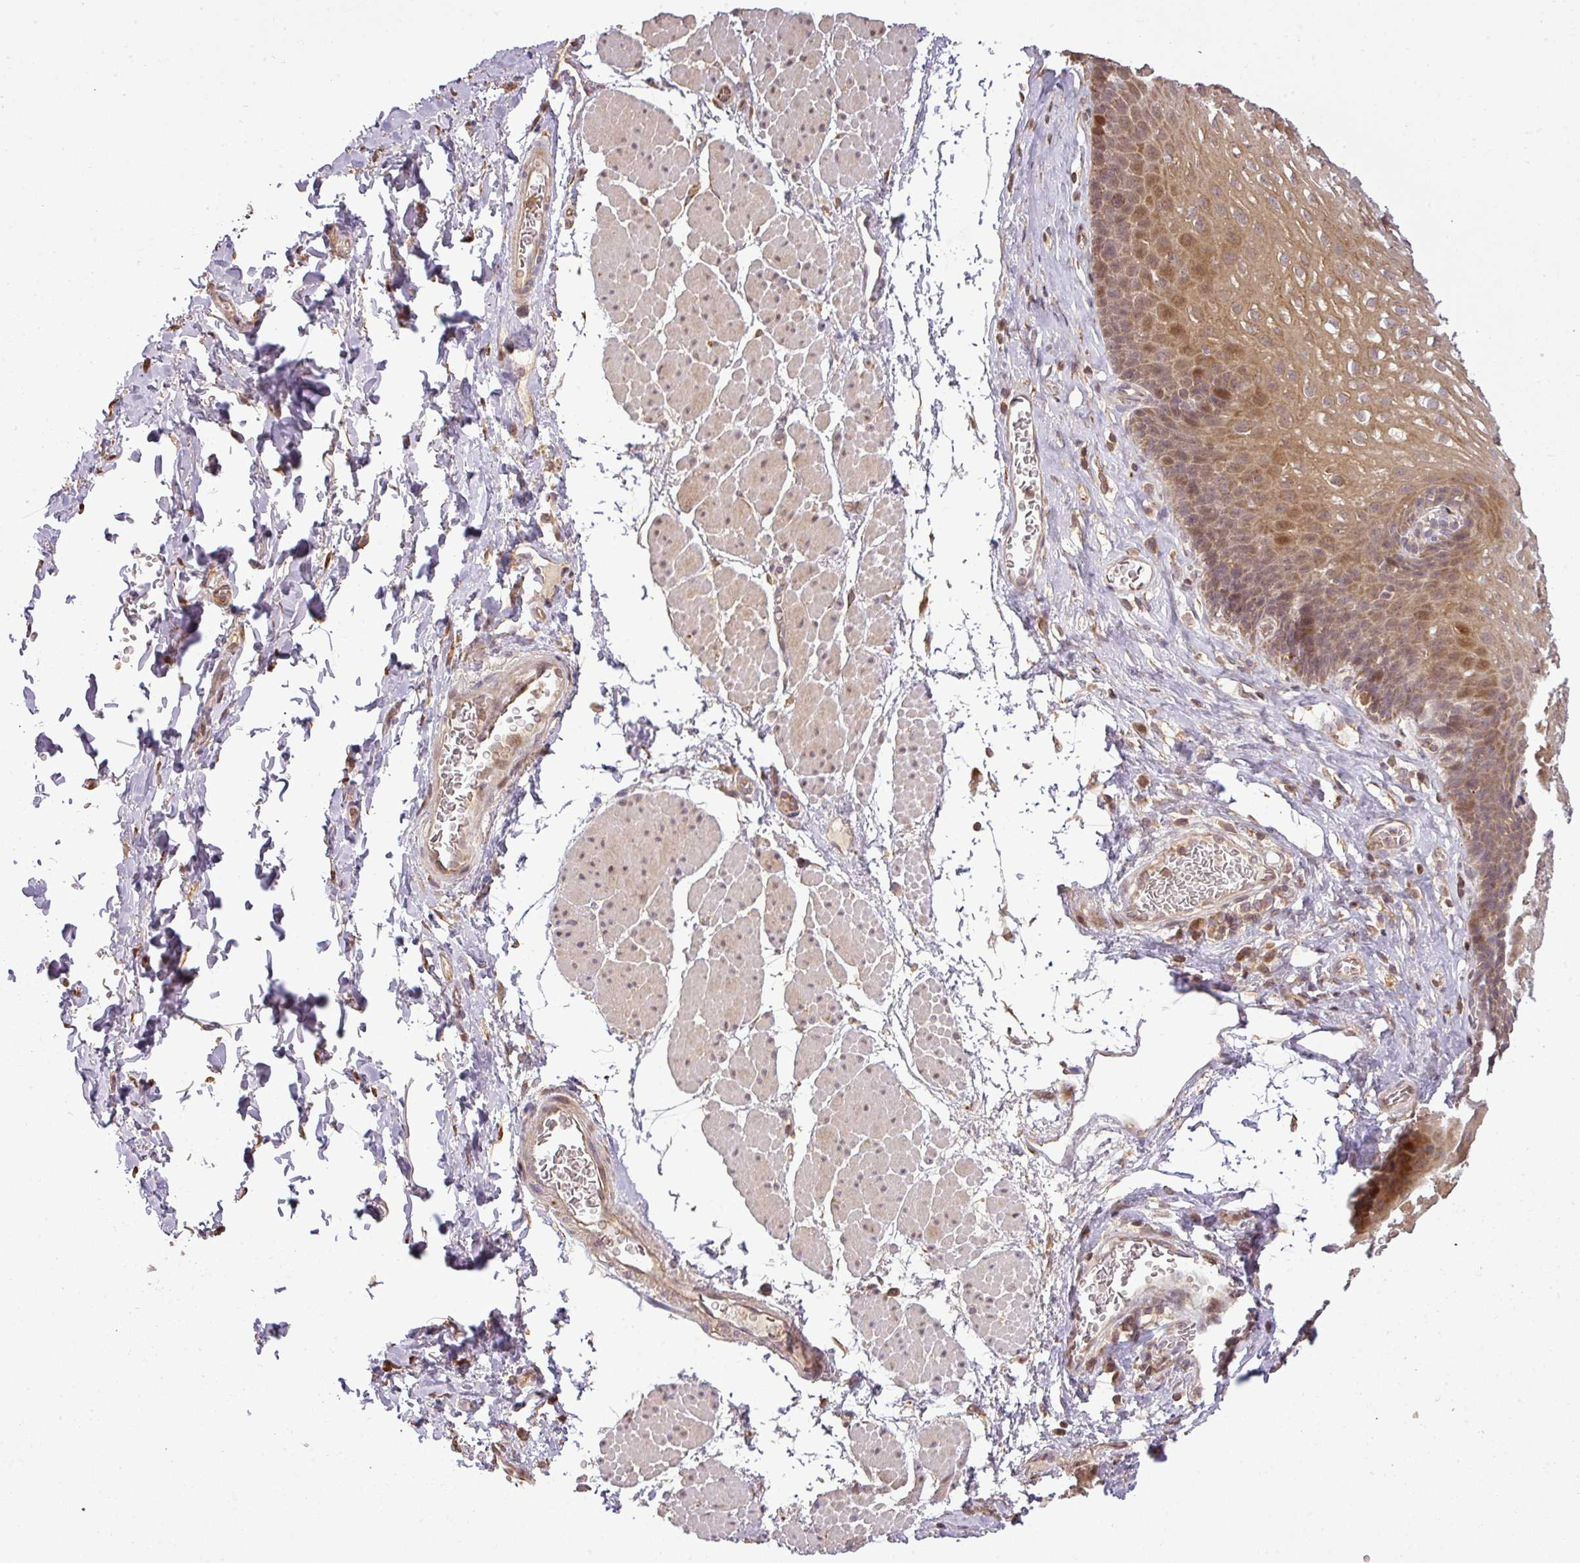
{"staining": {"intensity": "moderate", "quantity": ">75%", "location": "cytoplasmic/membranous,nuclear"}, "tissue": "esophagus", "cell_type": "Squamous epithelial cells", "image_type": "normal", "snomed": [{"axis": "morphology", "description": "Normal tissue, NOS"}, {"axis": "topography", "description": "Esophagus"}], "caption": "Approximately >75% of squamous epithelial cells in normal esophagus show moderate cytoplasmic/membranous,nuclear protein positivity as visualized by brown immunohistochemical staining.", "gene": "FAIM", "patient": {"sex": "female", "age": 66}}